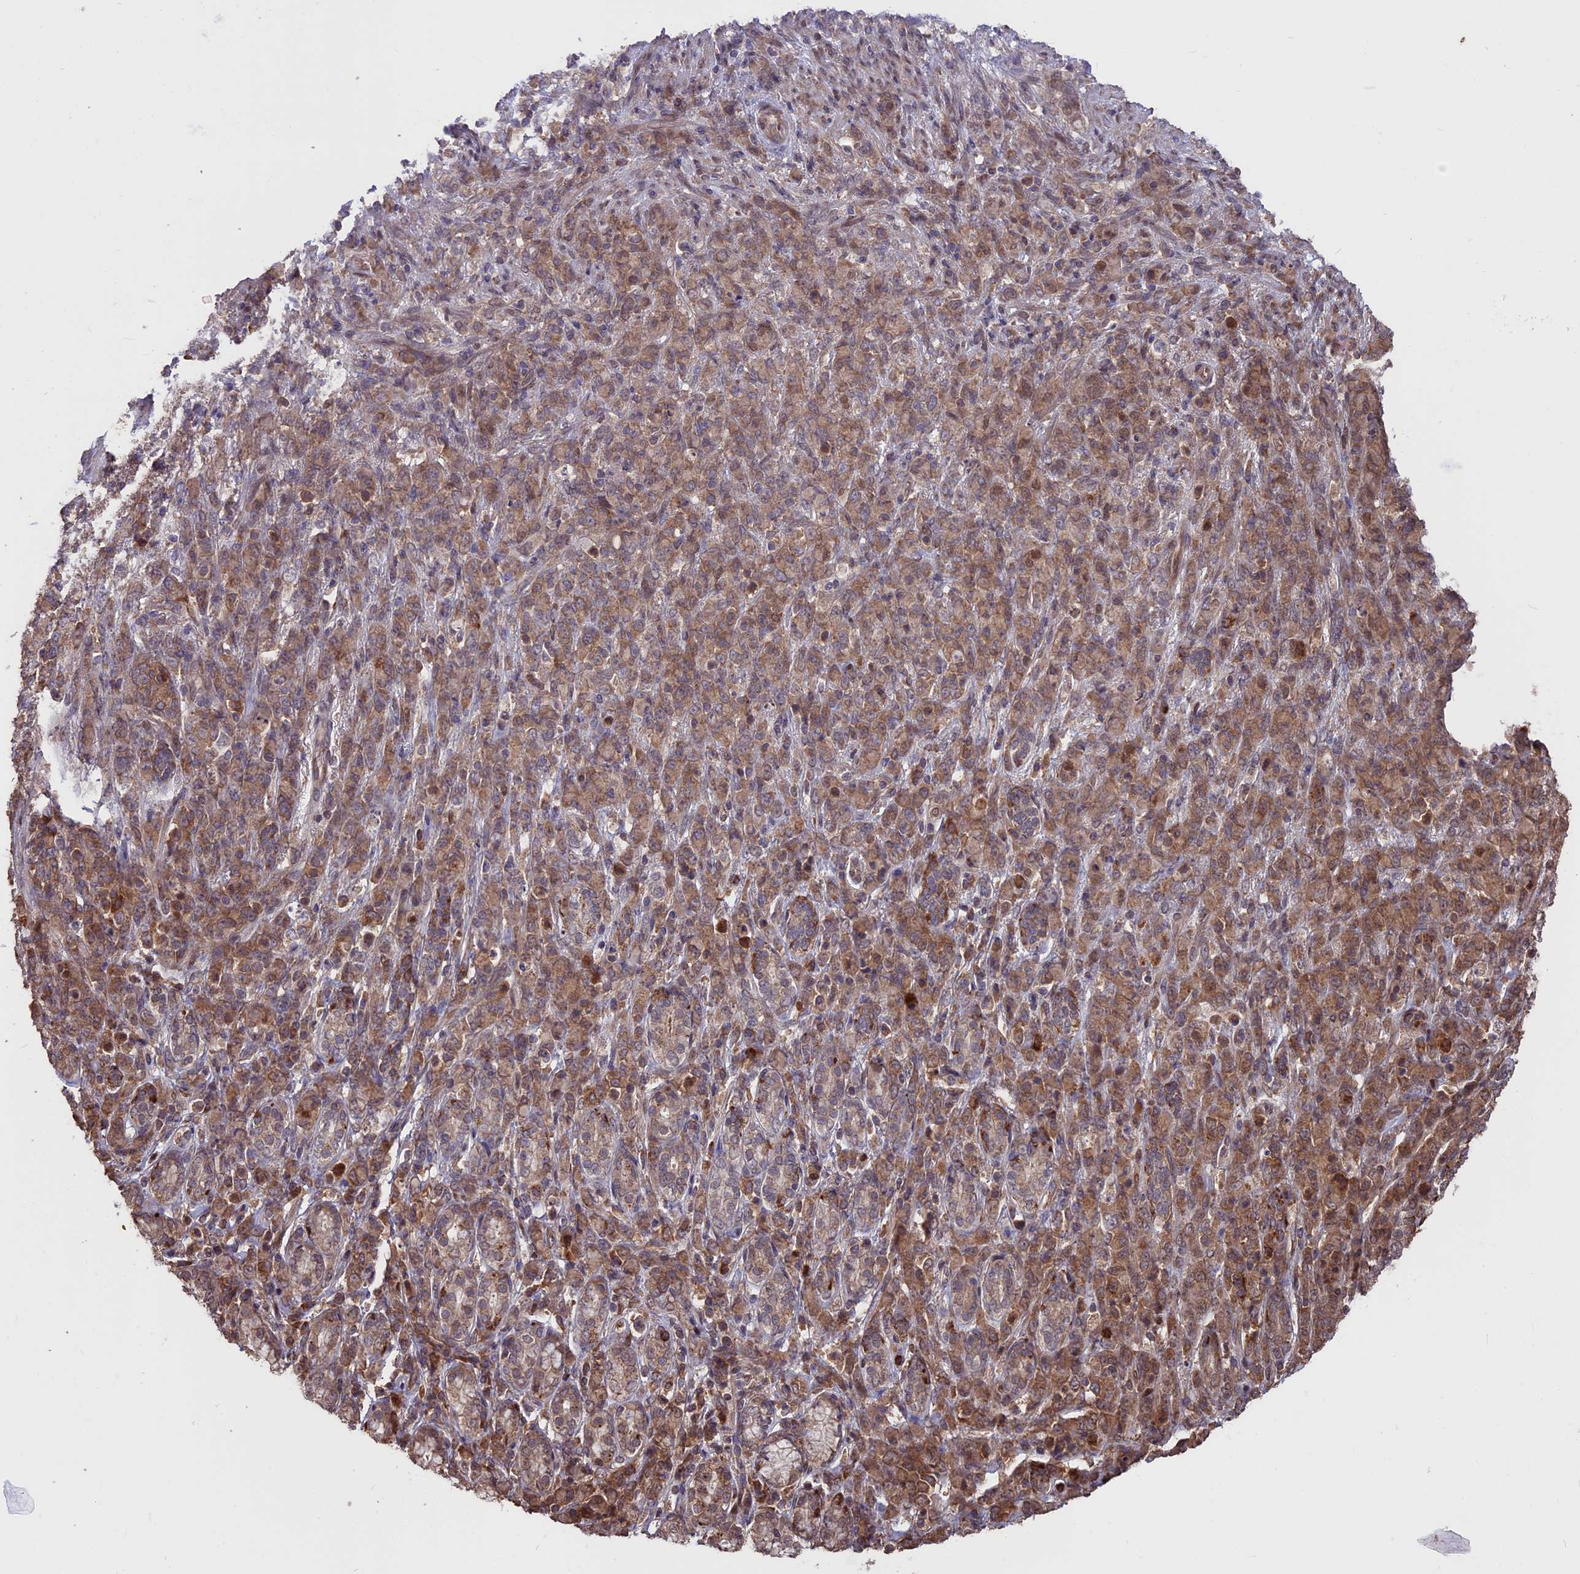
{"staining": {"intensity": "weak", "quantity": "25%-75%", "location": "cytoplasmic/membranous"}, "tissue": "stomach cancer", "cell_type": "Tumor cells", "image_type": "cancer", "snomed": [{"axis": "morphology", "description": "Adenocarcinoma, NOS"}, {"axis": "topography", "description": "Stomach"}], "caption": "IHC (DAB) staining of human adenocarcinoma (stomach) demonstrates weak cytoplasmic/membranous protein expression in about 25%-75% of tumor cells.", "gene": "ZNF598", "patient": {"sex": "female", "age": 79}}